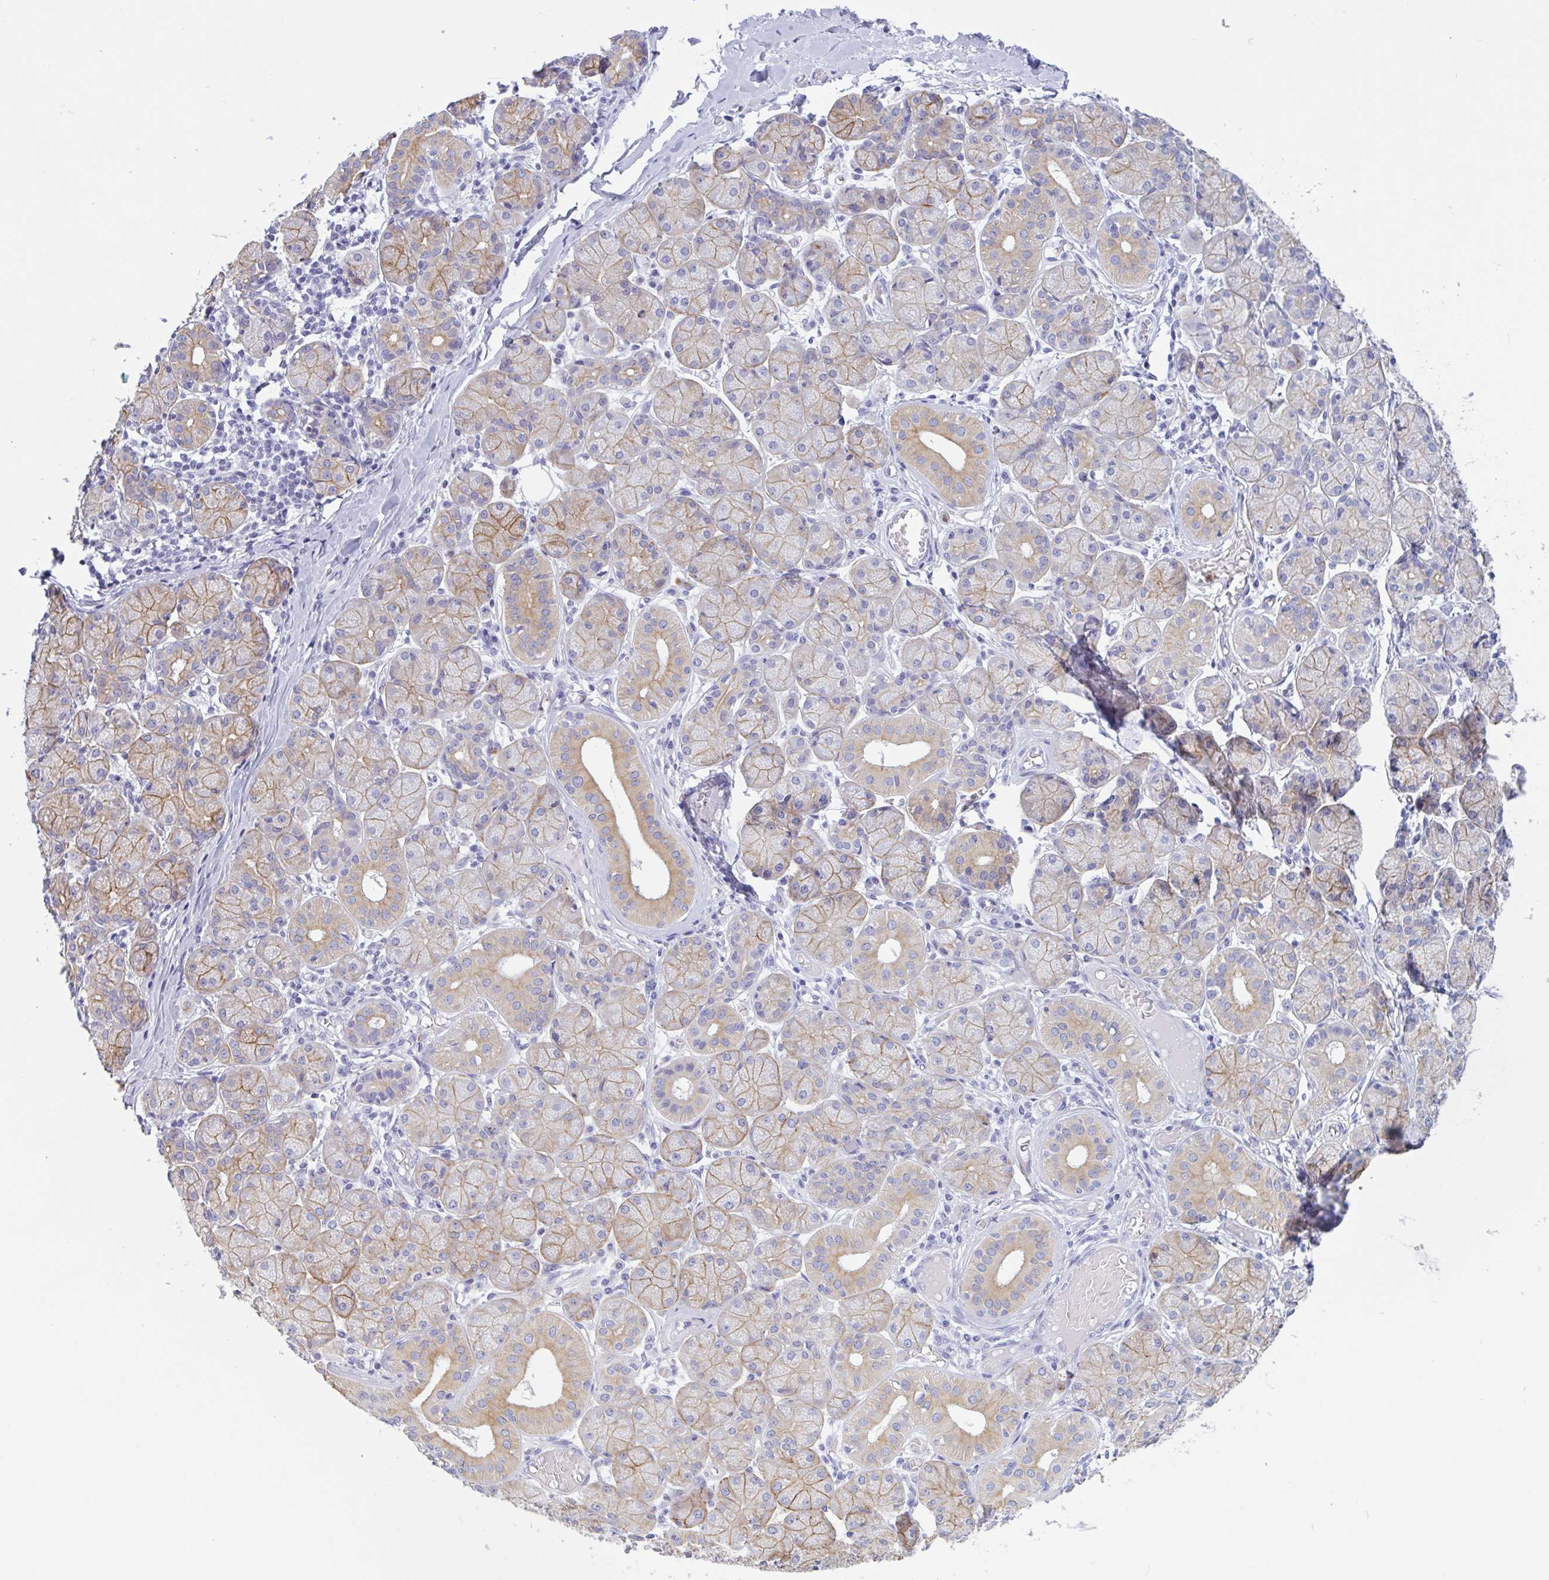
{"staining": {"intensity": "moderate", "quantity": "25%-75%", "location": "cytoplasmic/membranous"}, "tissue": "salivary gland", "cell_type": "Glandular cells", "image_type": "normal", "snomed": [{"axis": "morphology", "description": "Normal tissue, NOS"}, {"axis": "topography", "description": "Salivary gland"}], "caption": "Human salivary gland stained for a protein (brown) reveals moderate cytoplasmic/membranous positive staining in approximately 25%-75% of glandular cells.", "gene": "DTWD2", "patient": {"sex": "female", "age": 24}}